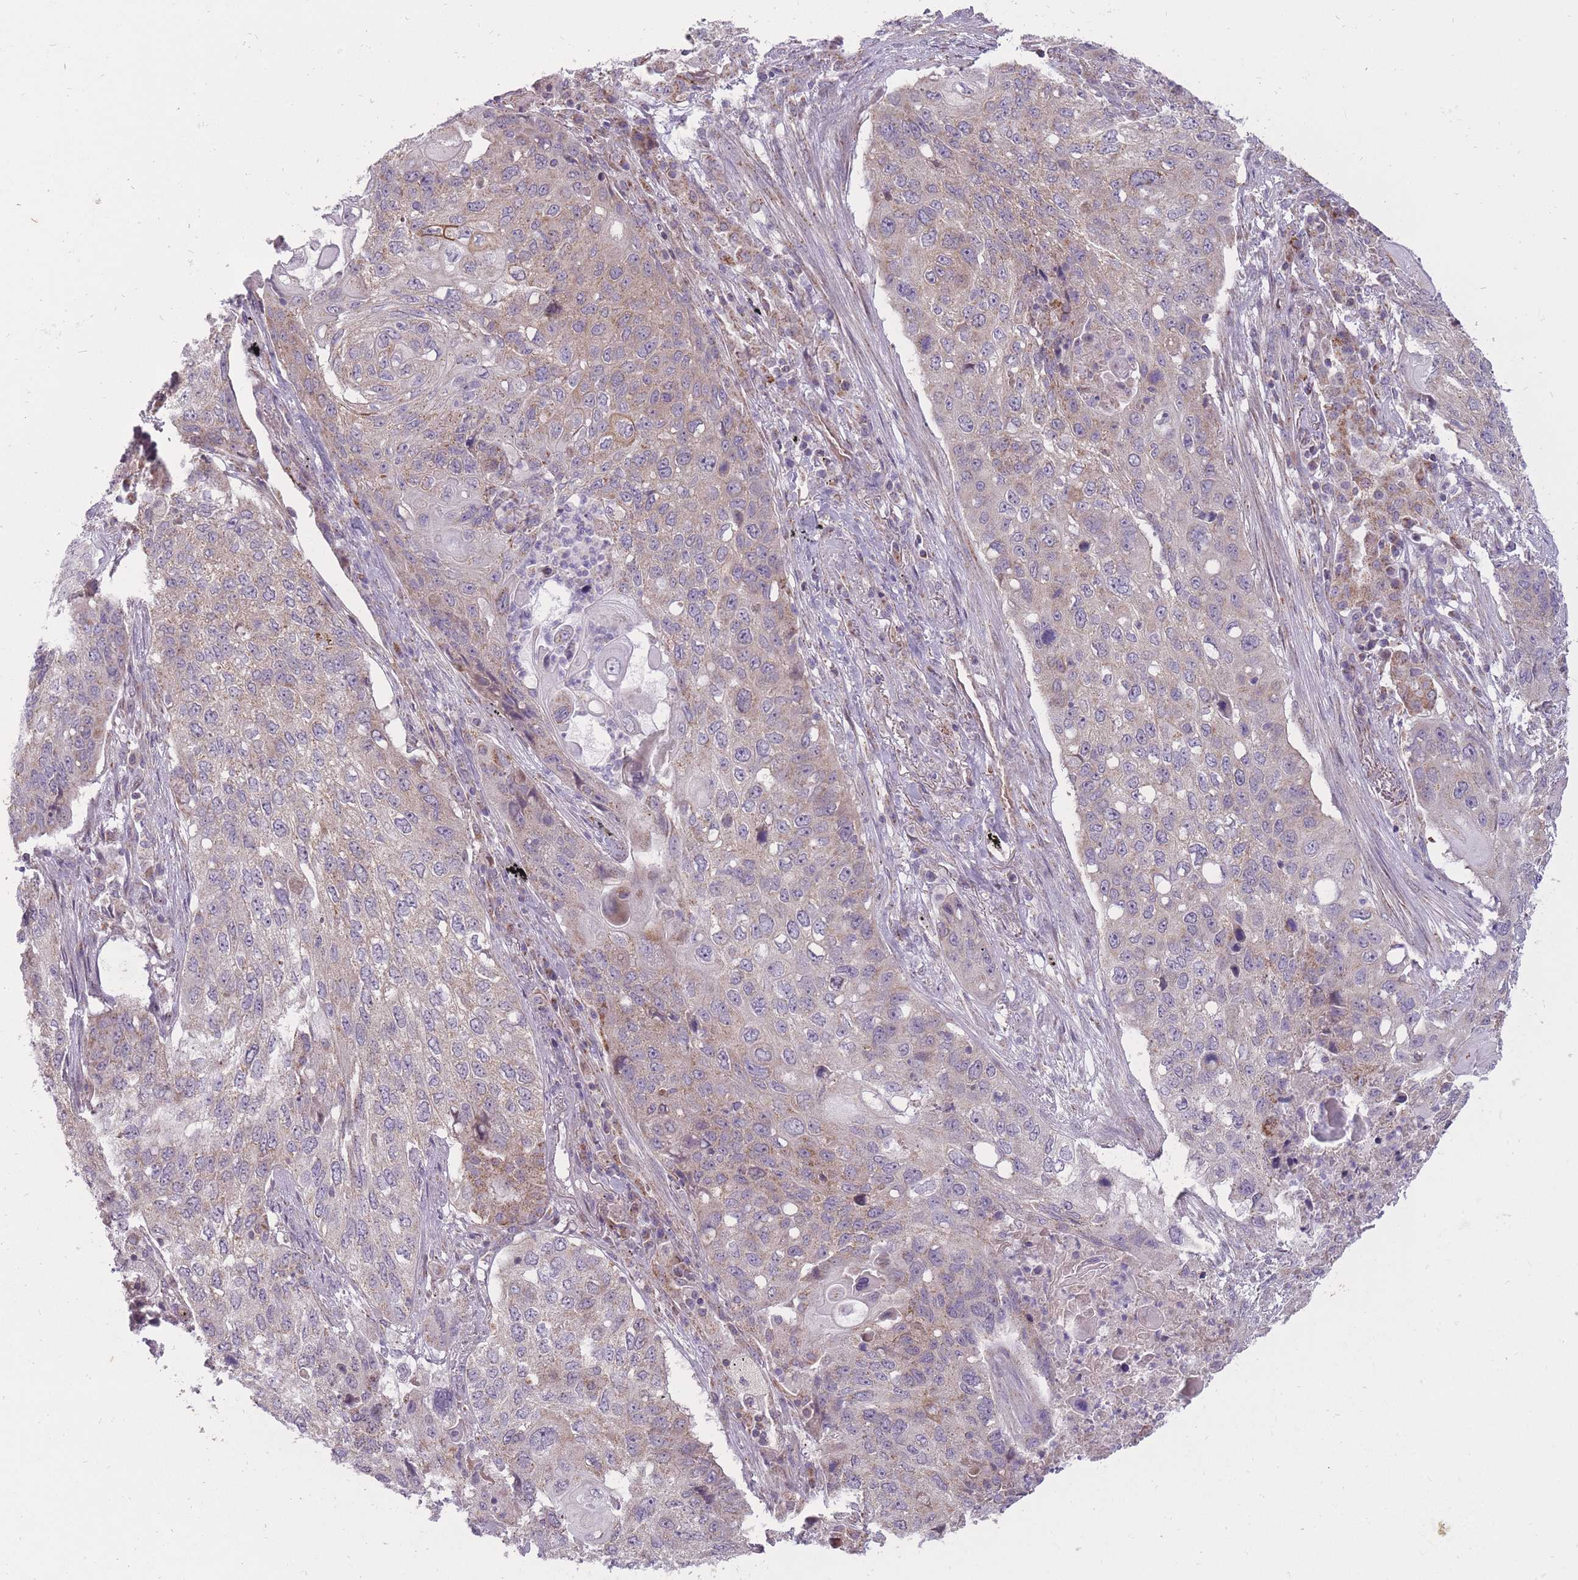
{"staining": {"intensity": "negative", "quantity": "none", "location": "none"}, "tissue": "lung cancer", "cell_type": "Tumor cells", "image_type": "cancer", "snomed": [{"axis": "morphology", "description": "Squamous cell carcinoma, NOS"}, {"axis": "topography", "description": "Lung"}], "caption": "DAB (3,3'-diaminobenzidine) immunohistochemical staining of lung squamous cell carcinoma demonstrates no significant expression in tumor cells. (Brightfield microscopy of DAB (3,3'-diaminobenzidine) IHC at high magnification).", "gene": "LIN7C", "patient": {"sex": "female", "age": 63}}